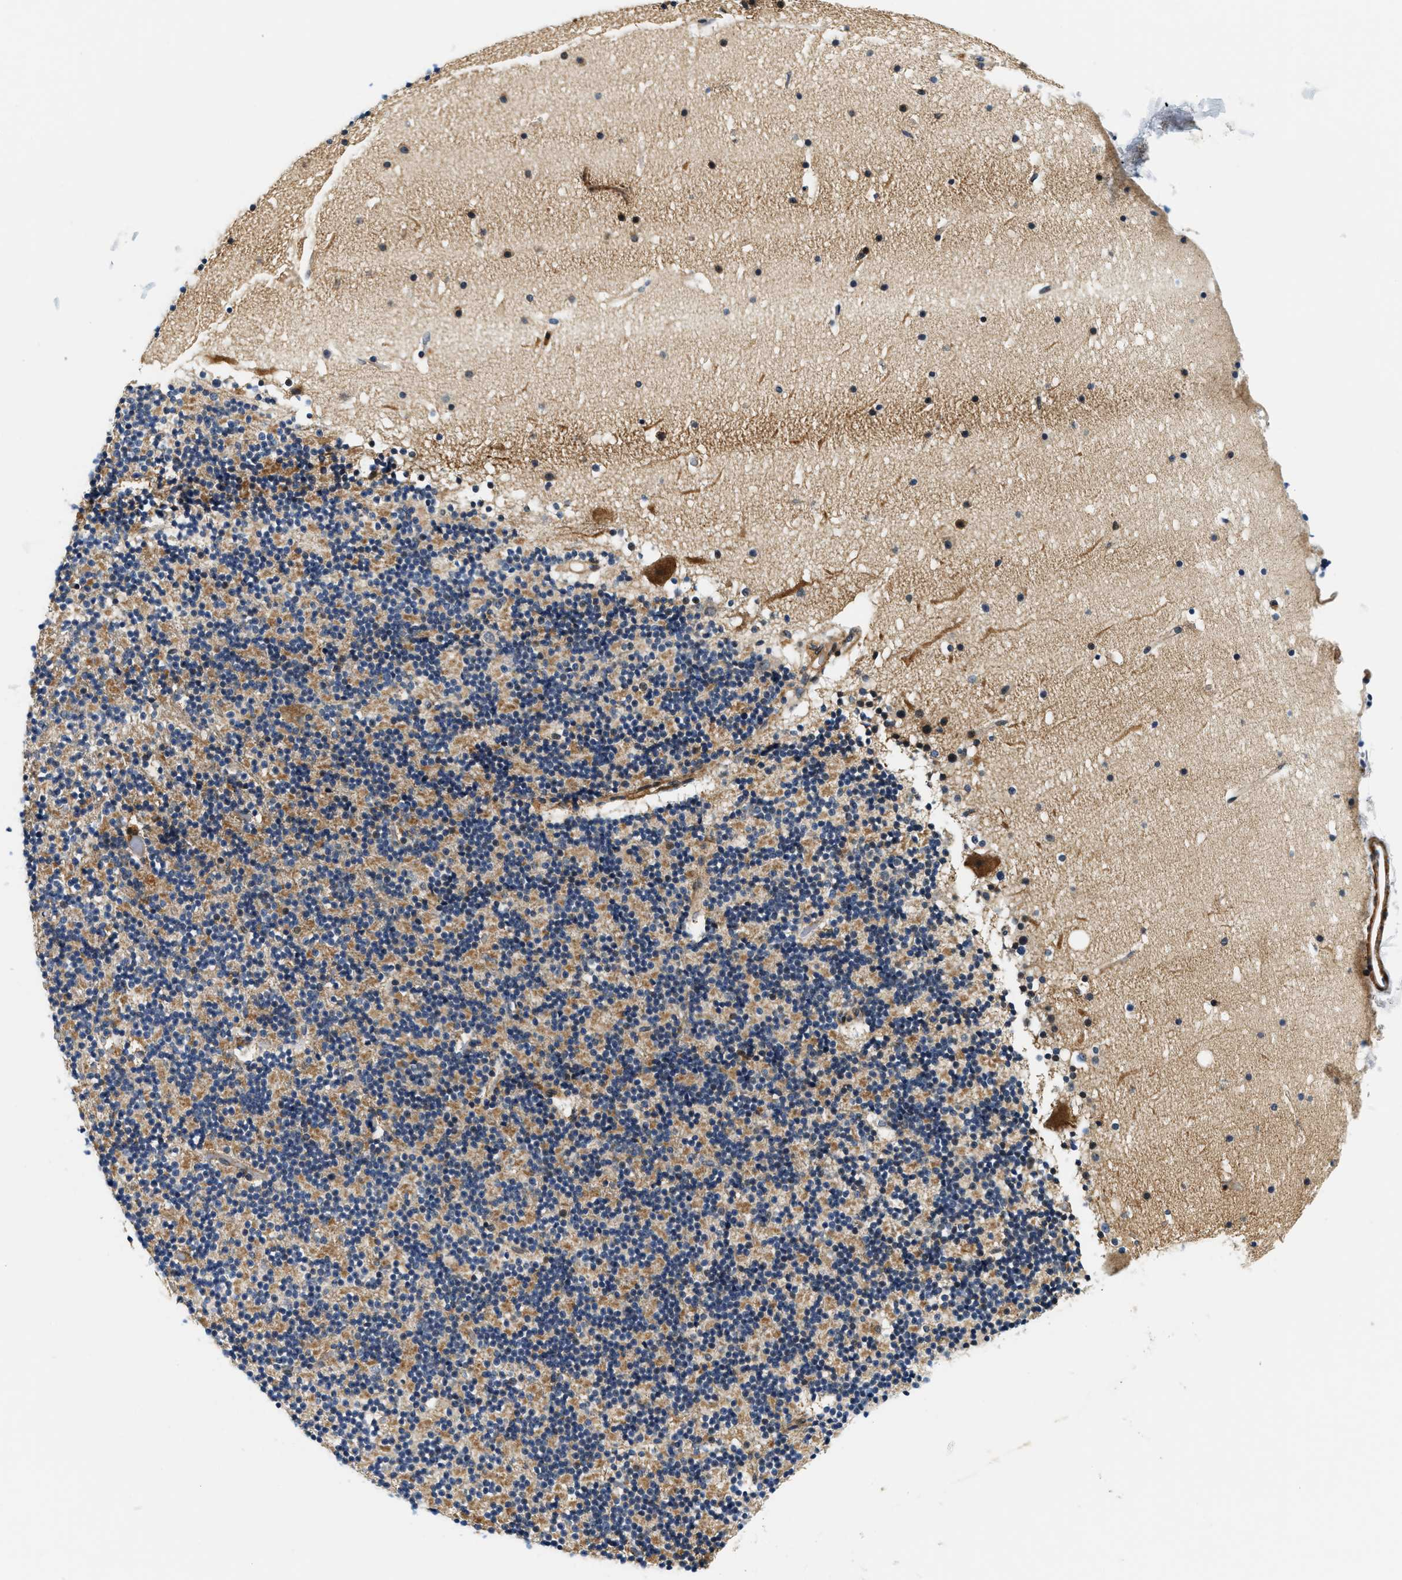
{"staining": {"intensity": "moderate", "quantity": ">75%", "location": "cytoplasmic/membranous"}, "tissue": "cerebellum", "cell_type": "Cells in granular layer", "image_type": "normal", "snomed": [{"axis": "morphology", "description": "Normal tissue, NOS"}, {"axis": "topography", "description": "Cerebellum"}], "caption": "Cells in granular layer demonstrate medium levels of moderate cytoplasmic/membranous staining in approximately >75% of cells in unremarkable human cerebellum. The staining was performed using DAB, with brown indicating positive protein expression. Nuclei are stained blue with hematoxylin.", "gene": "SAMD9", "patient": {"sex": "male", "age": 57}}